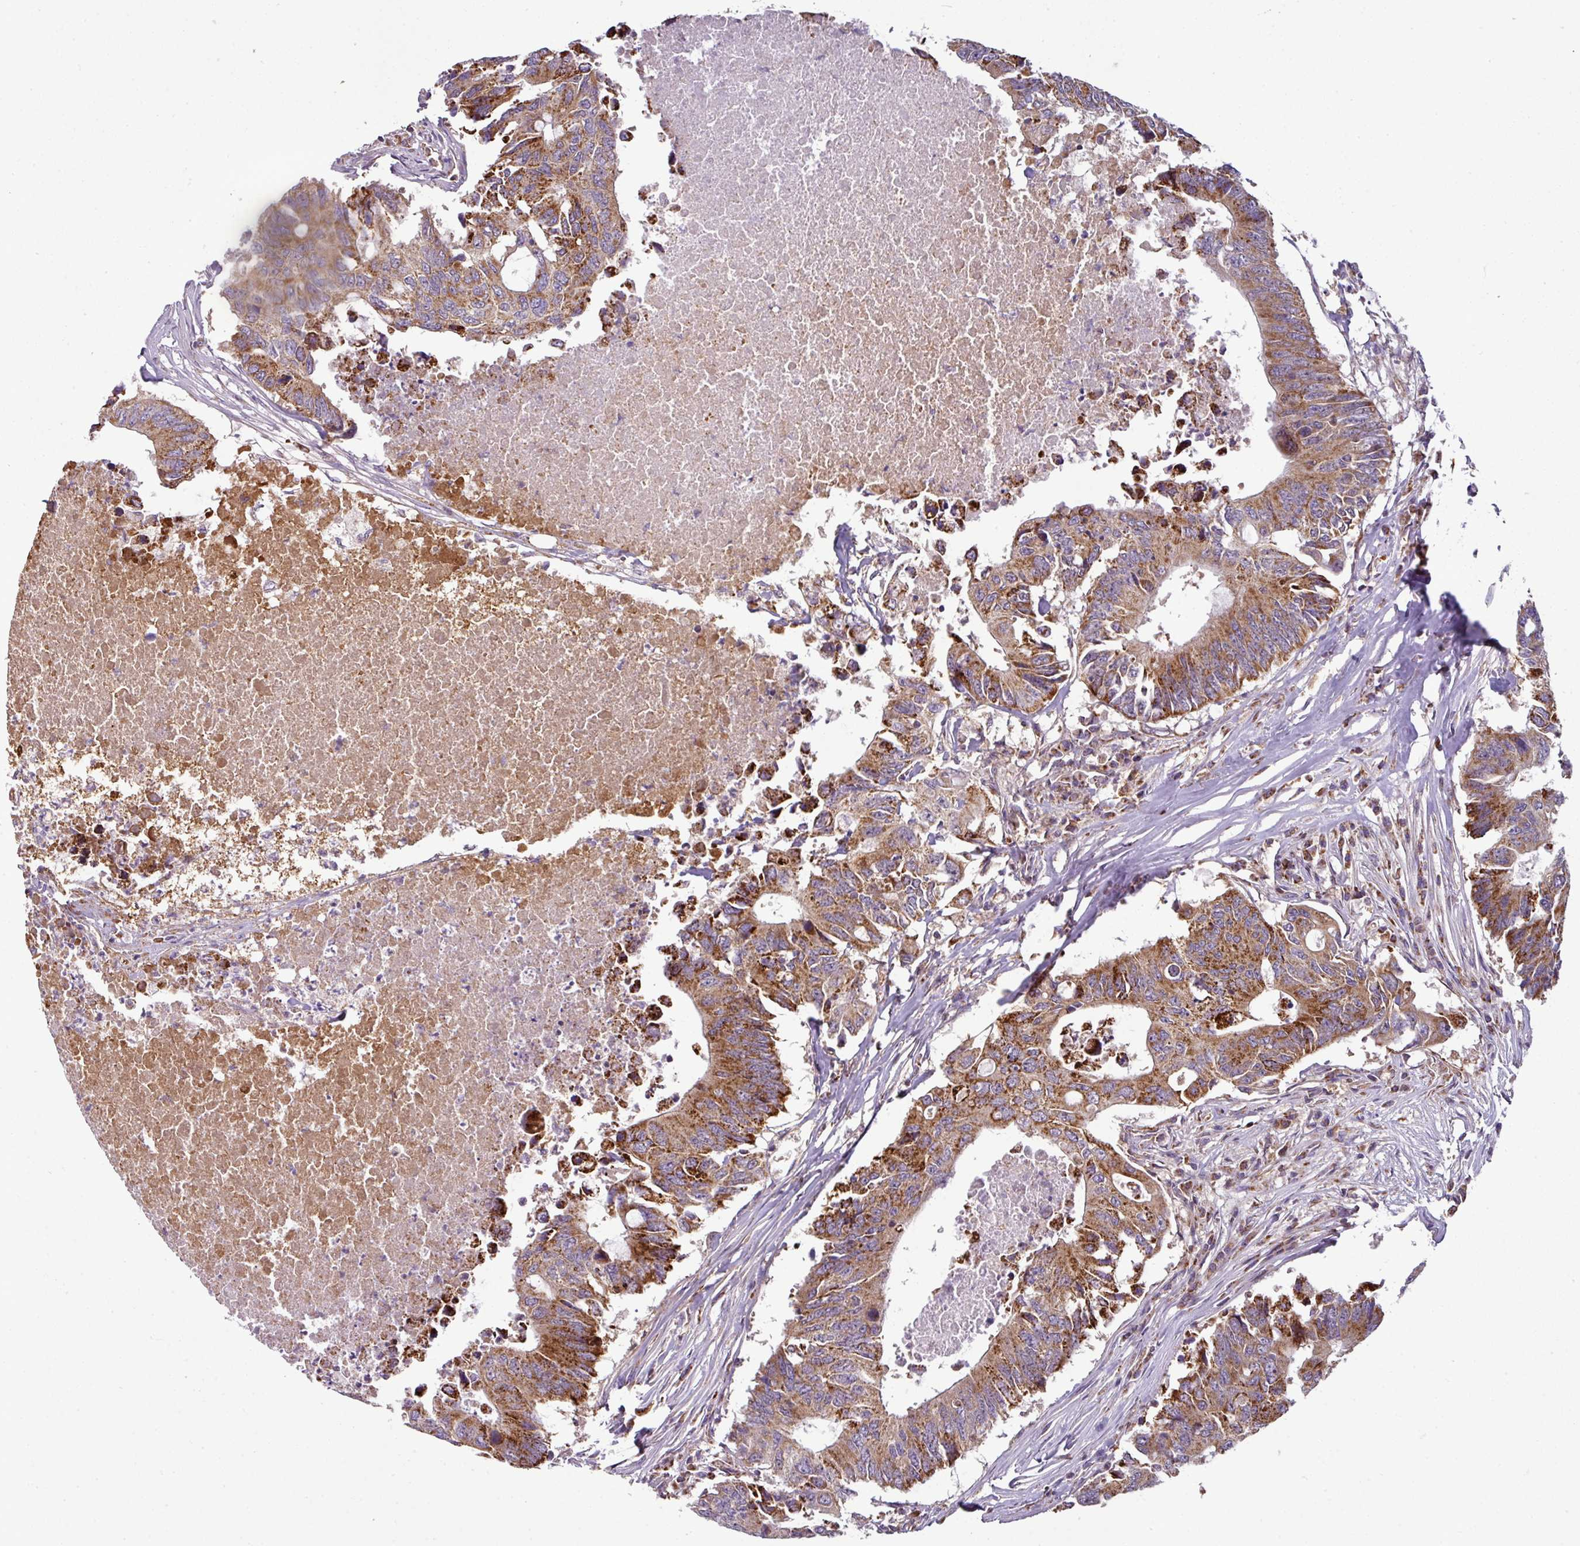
{"staining": {"intensity": "moderate", "quantity": ">75%", "location": "cytoplasmic/membranous"}, "tissue": "colorectal cancer", "cell_type": "Tumor cells", "image_type": "cancer", "snomed": [{"axis": "morphology", "description": "Adenocarcinoma, NOS"}, {"axis": "topography", "description": "Colon"}], "caption": "An image showing moderate cytoplasmic/membranous expression in approximately >75% of tumor cells in colorectal cancer, as visualized by brown immunohistochemical staining.", "gene": "PRELID3B", "patient": {"sex": "male", "age": 71}}